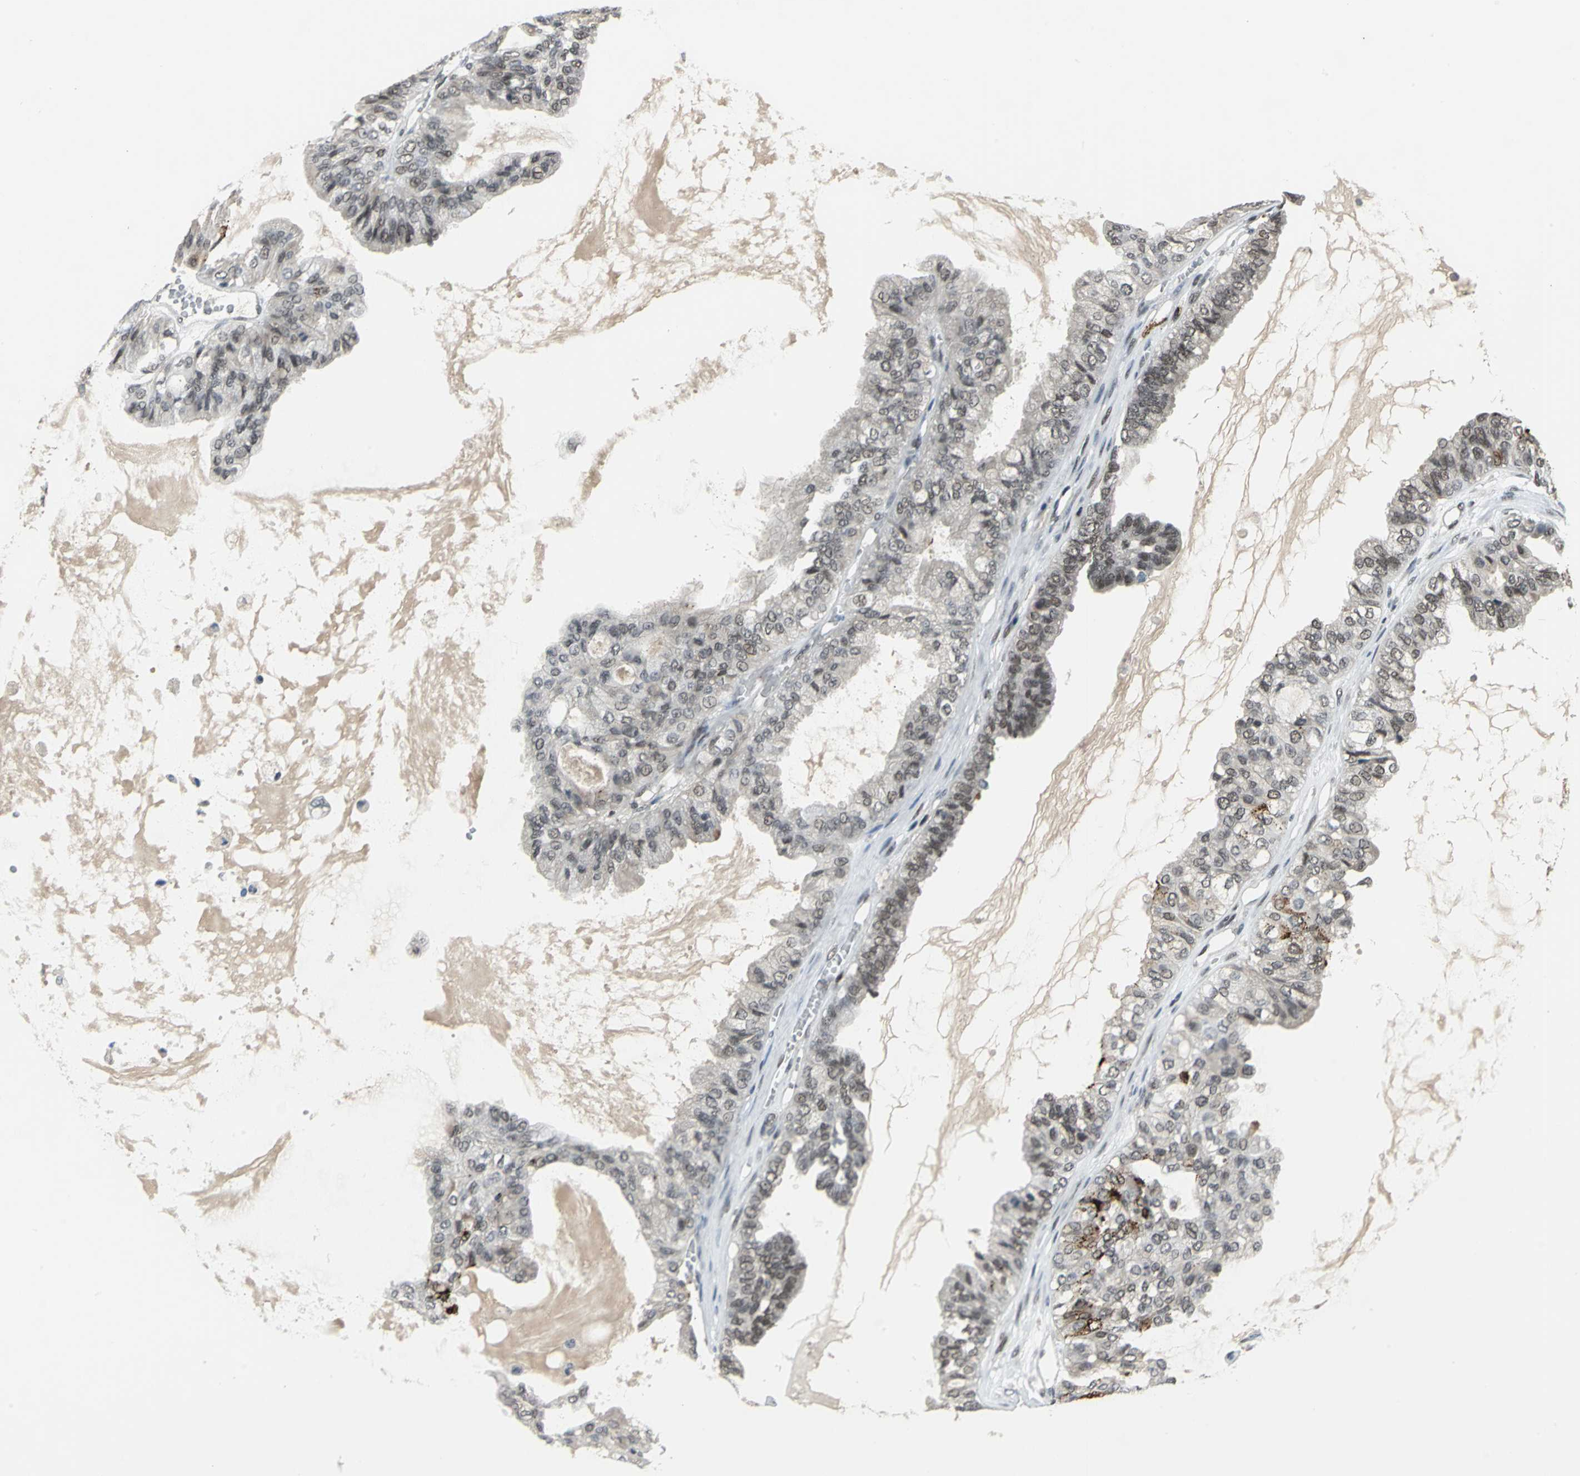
{"staining": {"intensity": "weak", "quantity": "<25%", "location": "cytoplasmic/membranous,nuclear"}, "tissue": "ovarian cancer", "cell_type": "Tumor cells", "image_type": "cancer", "snomed": [{"axis": "morphology", "description": "Carcinoma, NOS"}, {"axis": "morphology", "description": "Carcinoma, endometroid"}, {"axis": "topography", "description": "Ovary"}], "caption": "A high-resolution histopathology image shows IHC staining of ovarian cancer, which reveals no significant positivity in tumor cells.", "gene": "ELF2", "patient": {"sex": "female", "age": 50}}